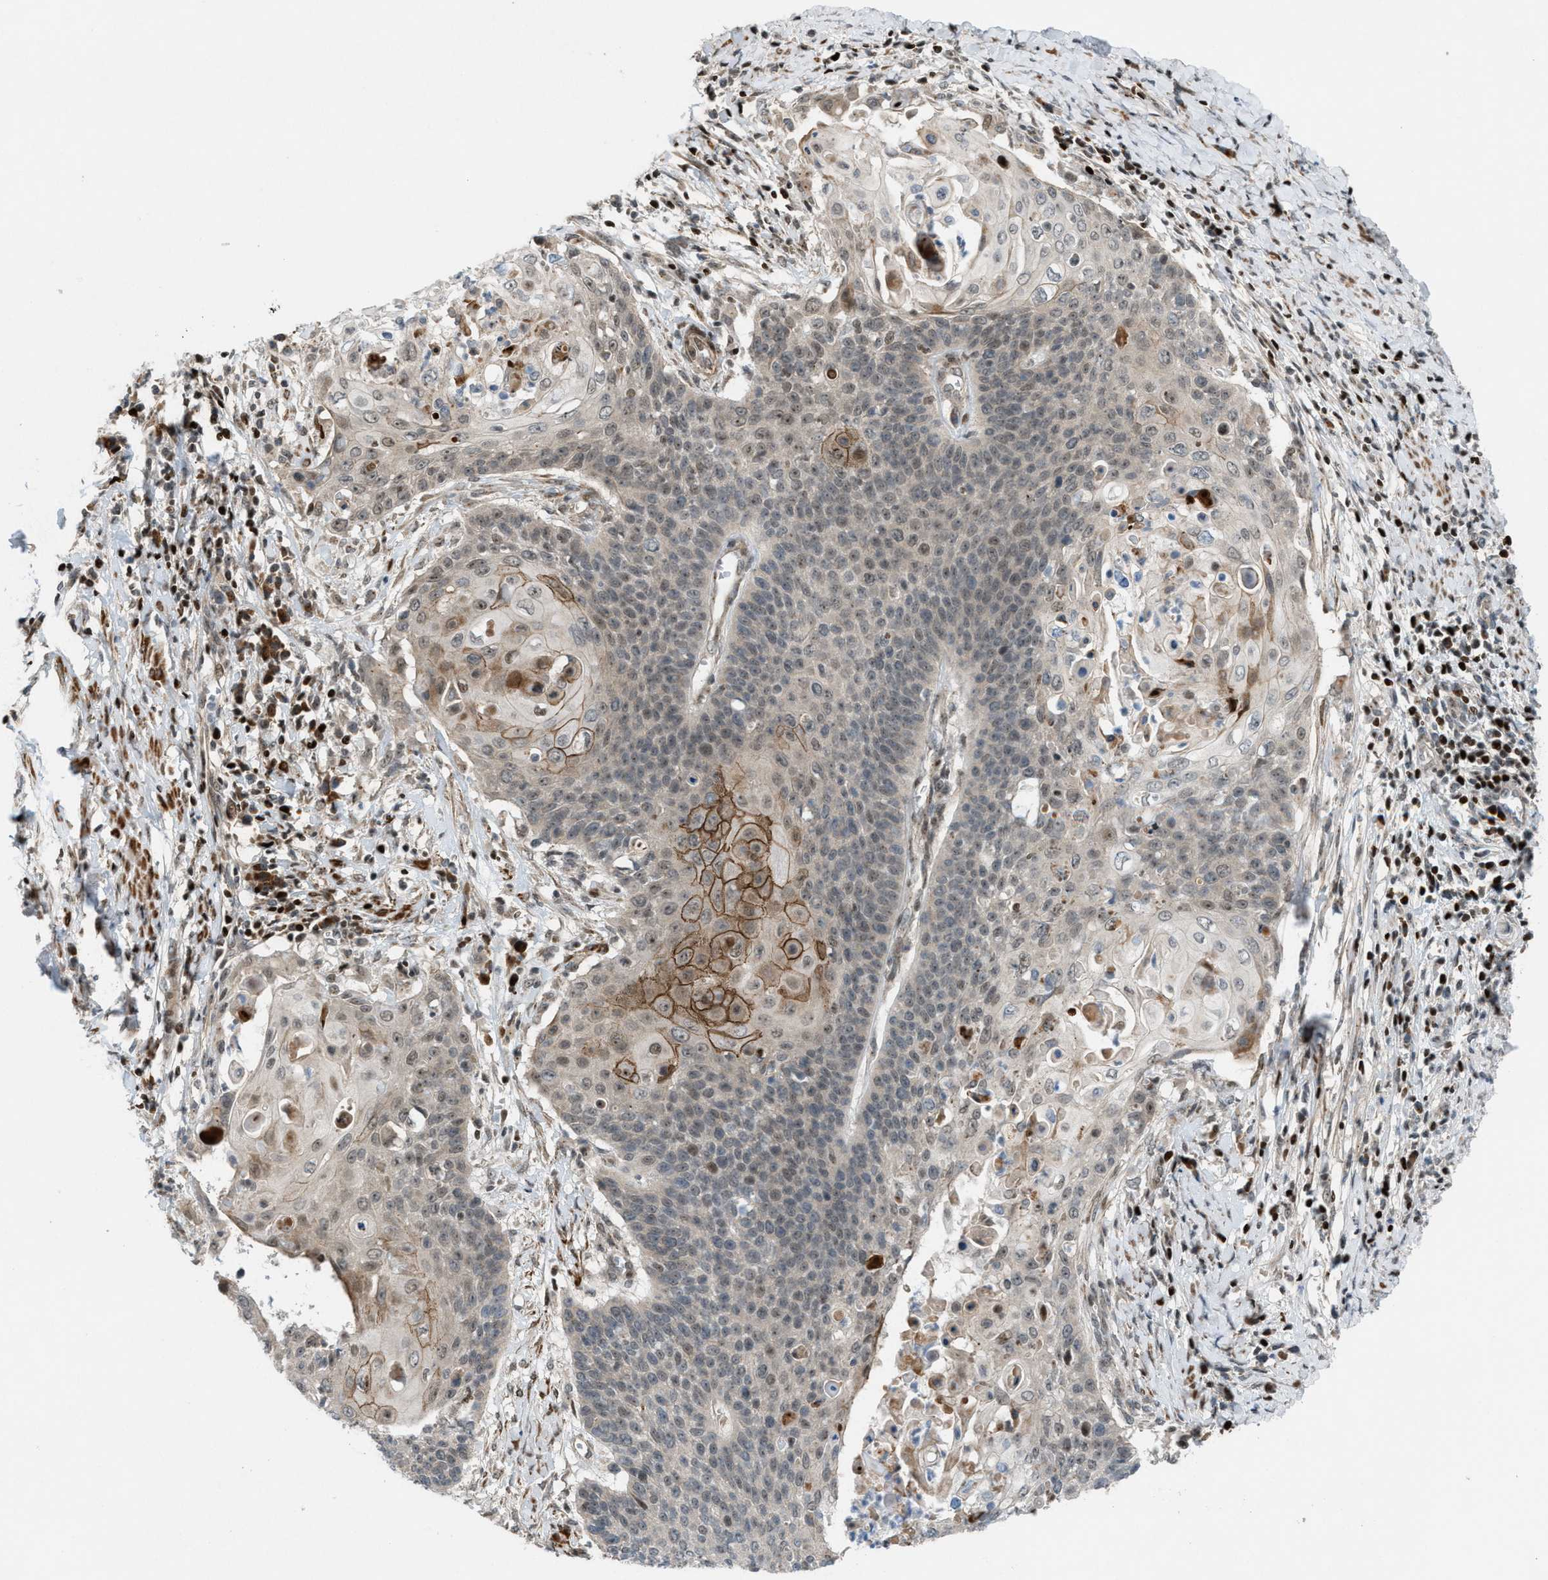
{"staining": {"intensity": "moderate", "quantity": "<25%", "location": "cytoplasmic/membranous,nuclear"}, "tissue": "cervical cancer", "cell_type": "Tumor cells", "image_type": "cancer", "snomed": [{"axis": "morphology", "description": "Squamous cell carcinoma, NOS"}, {"axis": "topography", "description": "Cervix"}], "caption": "The photomicrograph reveals a brown stain indicating the presence of a protein in the cytoplasmic/membranous and nuclear of tumor cells in cervical cancer (squamous cell carcinoma). The staining is performed using DAB brown chromogen to label protein expression. The nuclei are counter-stained blue using hematoxylin.", "gene": "ZNF276", "patient": {"sex": "female", "age": 39}}